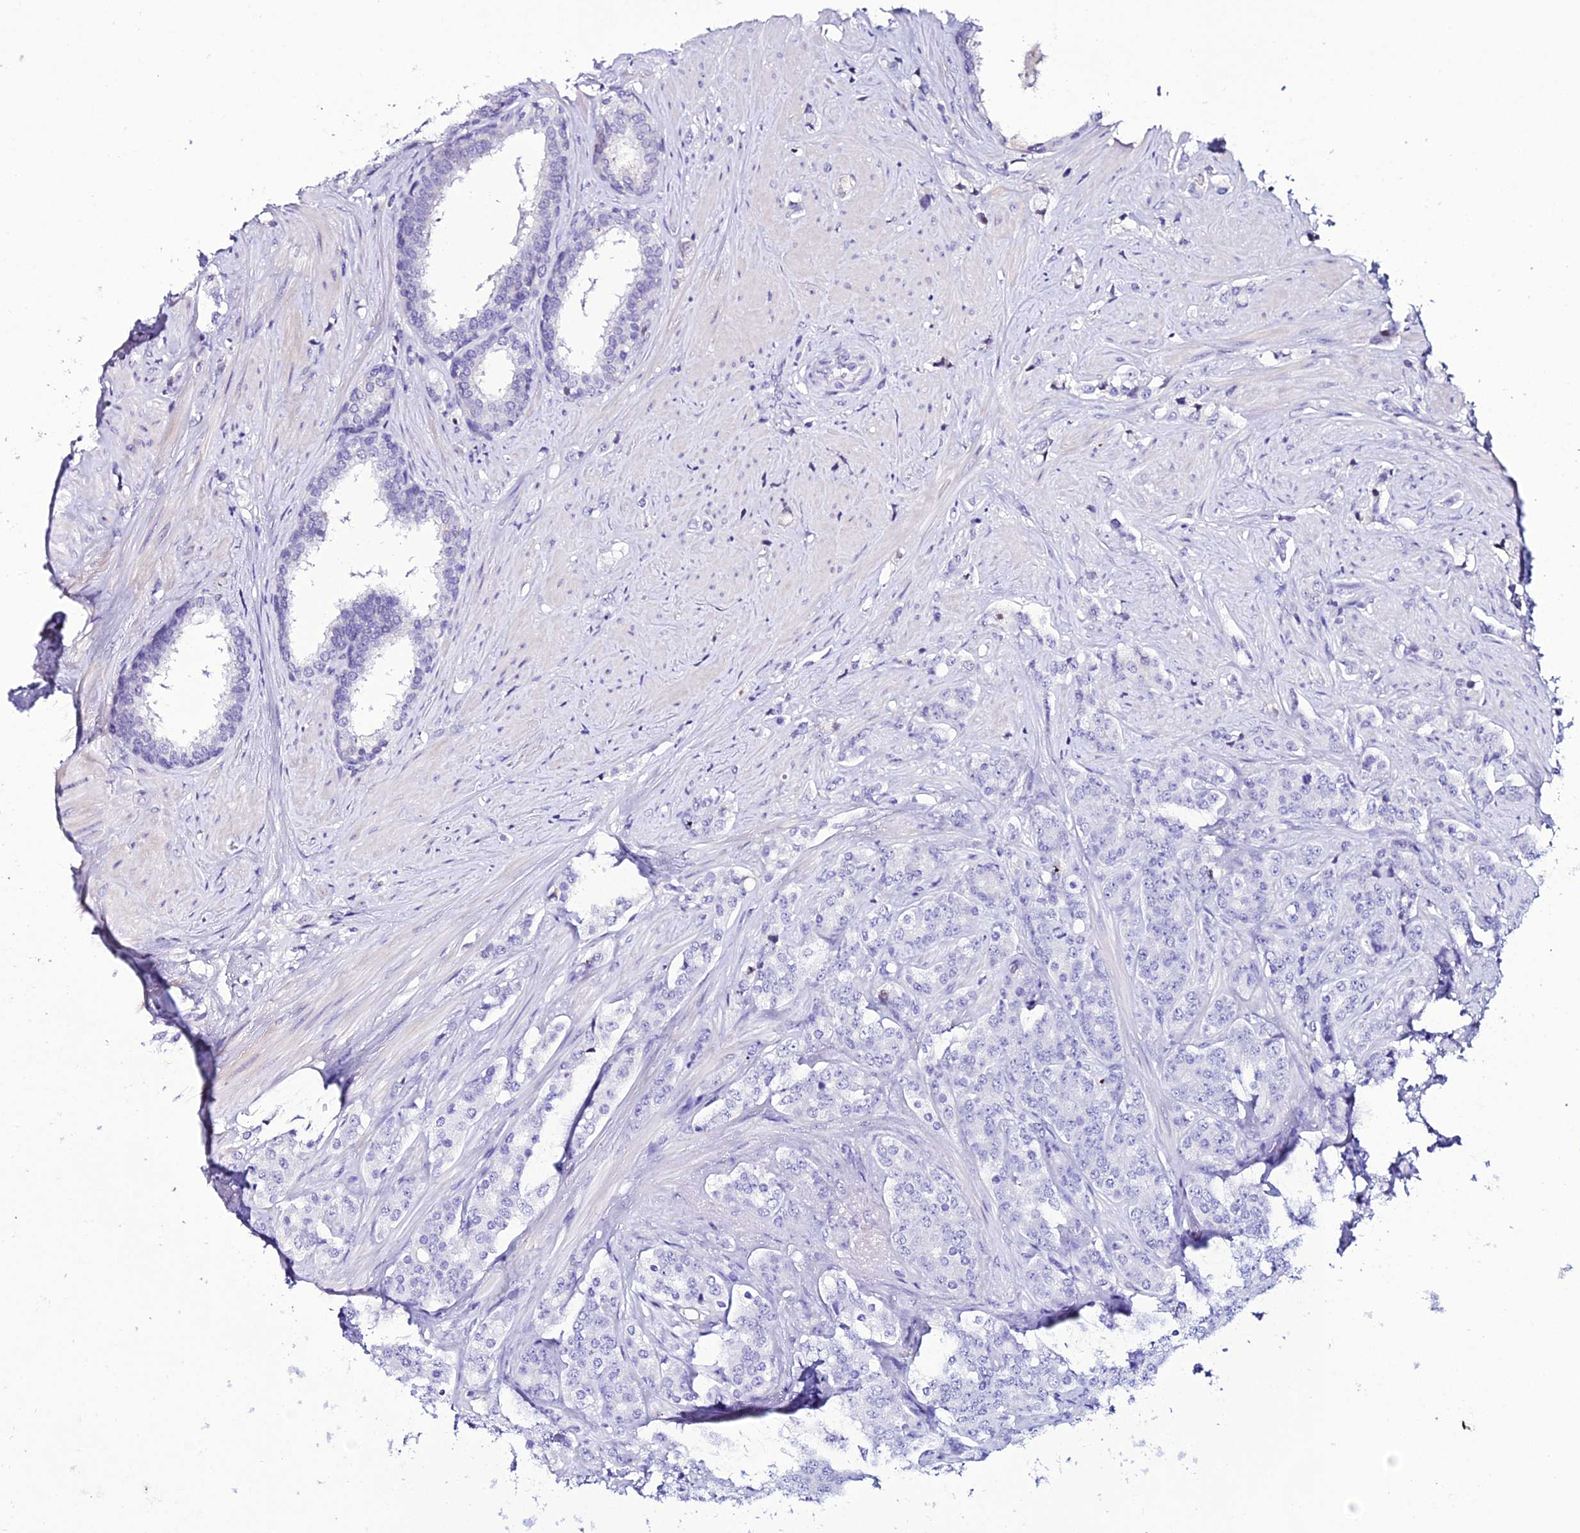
{"staining": {"intensity": "negative", "quantity": "none", "location": "none"}, "tissue": "prostate cancer", "cell_type": "Tumor cells", "image_type": "cancer", "snomed": [{"axis": "morphology", "description": "Adenocarcinoma, High grade"}, {"axis": "topography", "description": "Prostate"}], "caption": "A histopathology image of human prostate cancer (adenocarcinoma (high-grade)) is negative for staining in tumor cells. (Immunohistochemistry (ihc), brightfield microscopy, high magnification).", "gene": "DEFB132", "patient": {"sex": "male", "age": 62}}